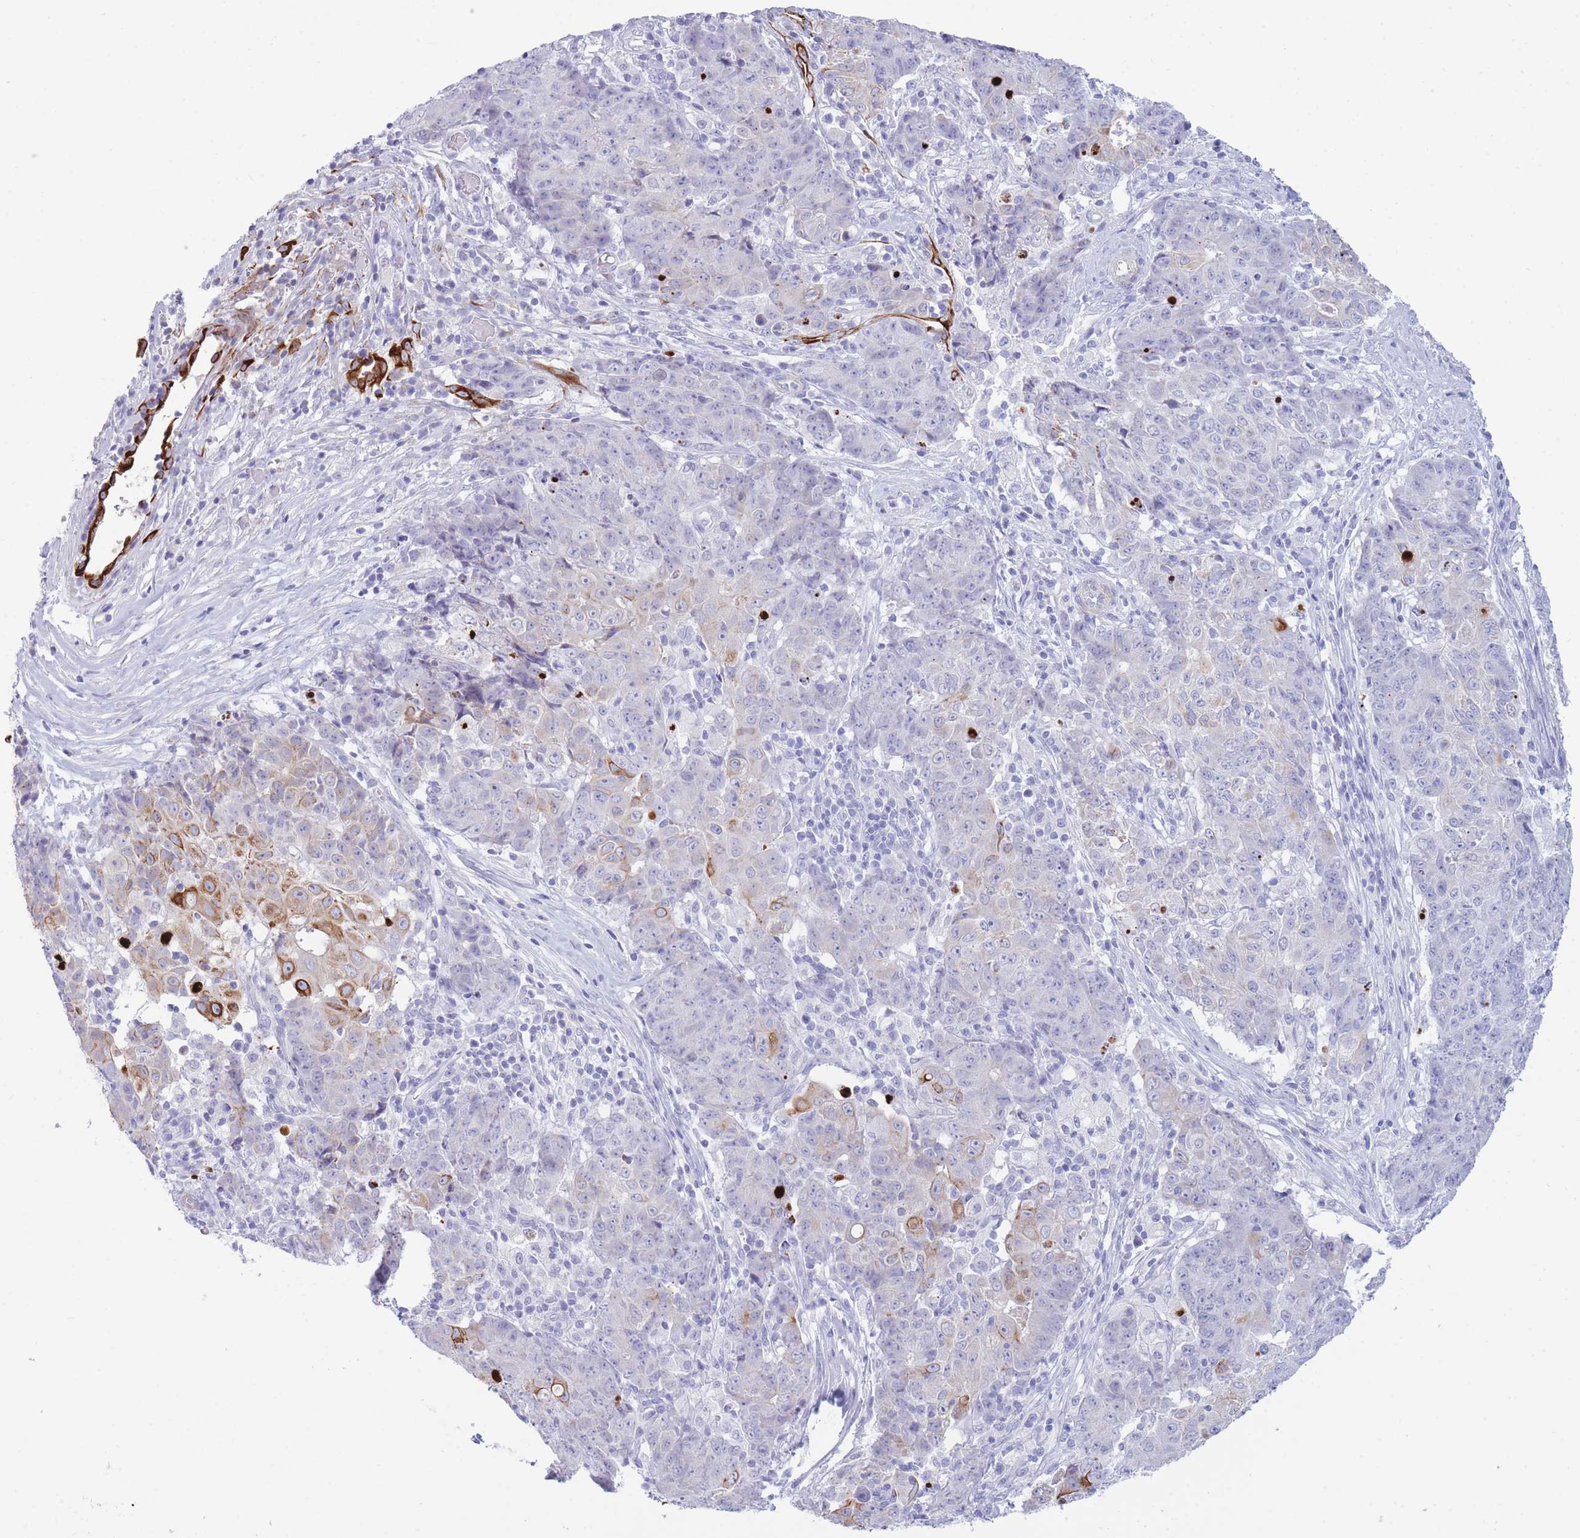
{"staining": {"intensity": "strong", "quantity": "25%-75%", "location": "cytoplasmic/membranous"}, "tissue": "ovarian cancer", "cell_type": "Tumor cells", "image_type": "cancer", "snomed": [{"axis": "morphology", "description": "Carcinoma, endometroid"}, {"axis": "topography", "description": "Ovary"}], "caption": "A high amount of strong cytoplasmic/membranous positivity is present in about 25%-75% of tumor cells in ovarian cancer (endometroid carcinoma) tissue.", "gene": "VWA8", "patient": {"sex": "female", "age": 42}}